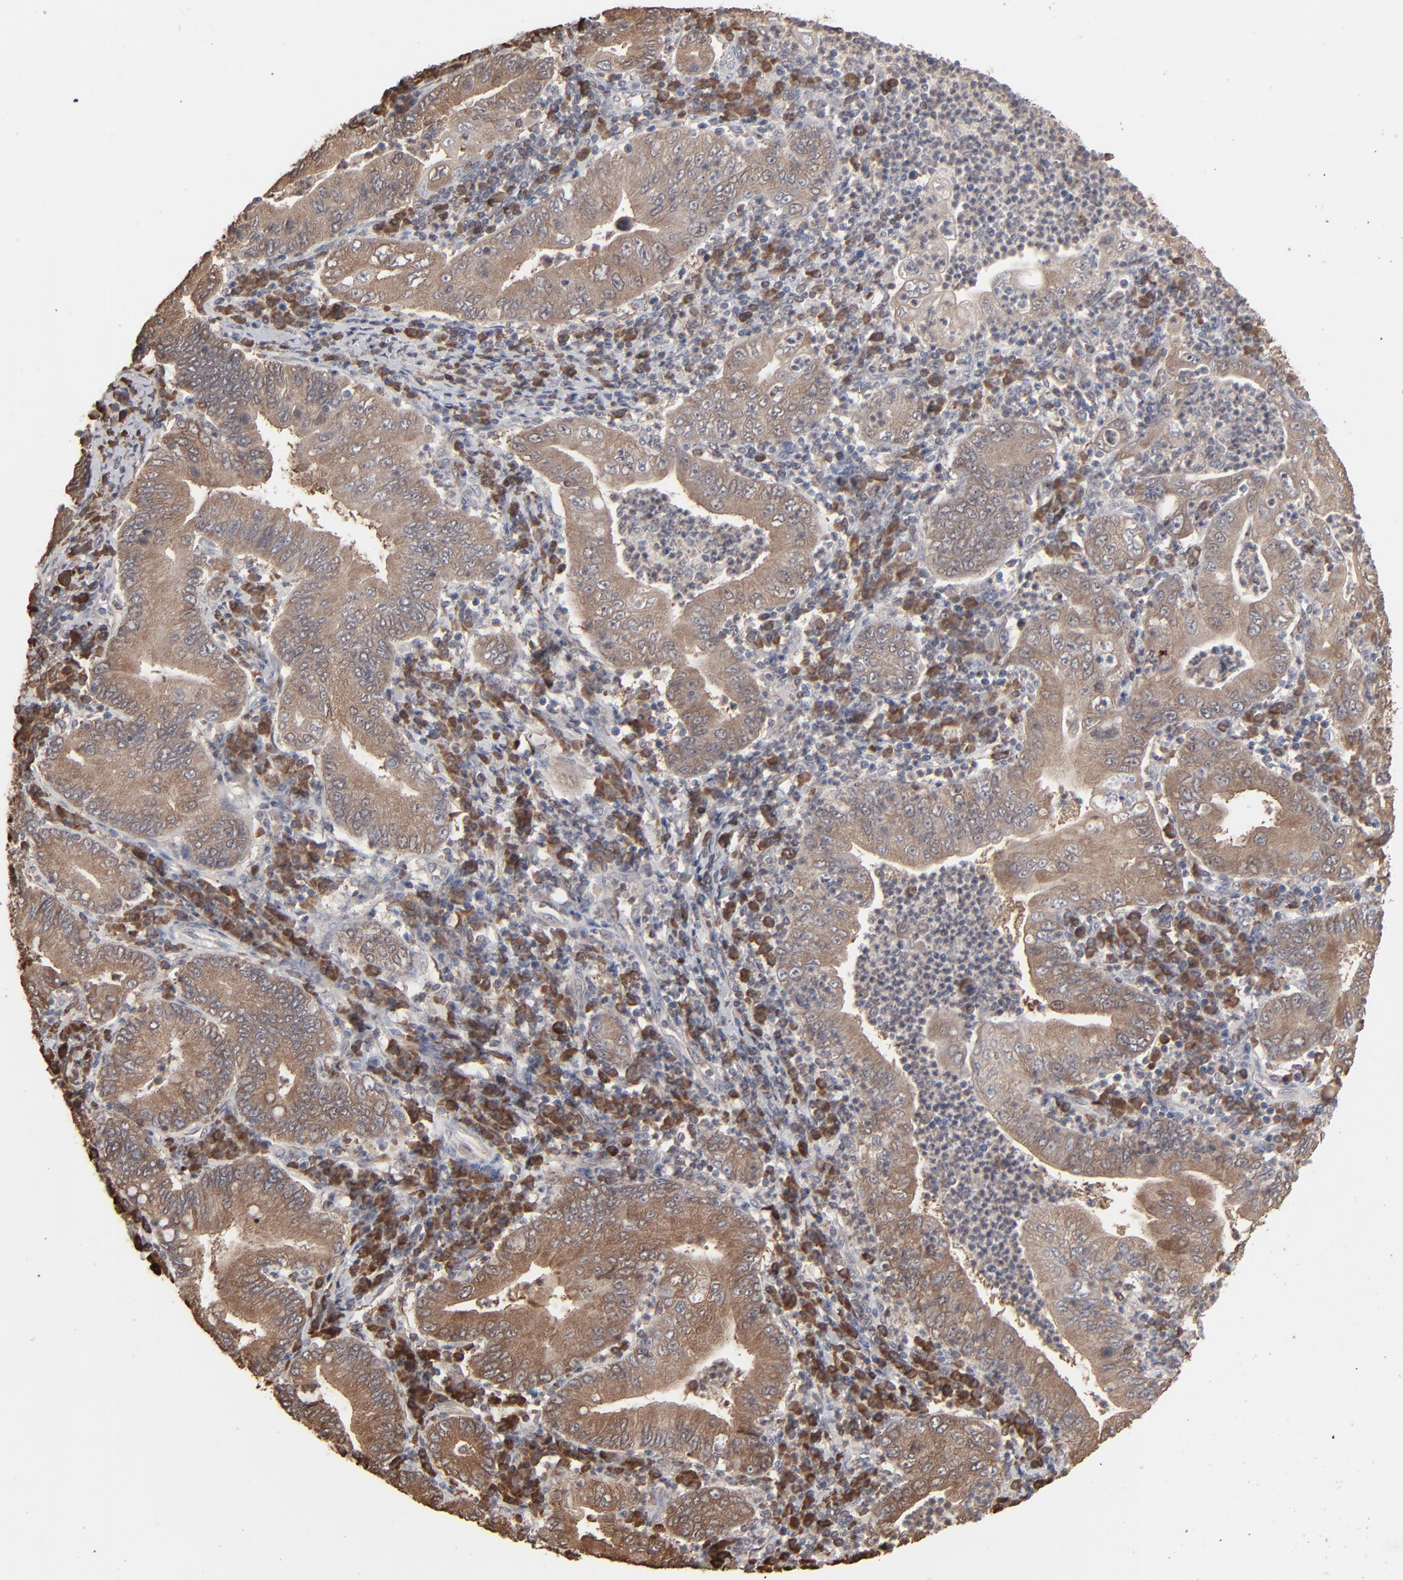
{"staining": {"intensity": "strong", "quantity": ">75%", "location": "cytoplasmic/membranous"}, "tissue": "stomach cancer", "cell_type": "Tumor cells", "image_type": "cancer", "snomed": [{"axis": "morphology", "description": "Normal tissue, NOS"}, {"axis": "morphology", "description": "Adenocarcinoma, NOS"}, {"axis": "topography", "description": "Esophagus"}, {"axis": "topography", "description": "Stomach, upper"}, {"axis": "topography", "description": "Peripheral nerve tissue"}], "caption": "A photomicrograph showing strong cytoplasmic/membranous expression in approximately >75% of tumor cells in stomach cancer (adenocarcinoma), as visualized by brown immunohistochemical staining.", "gene": "NME1-NME2", "patient": {"sex": "male", "age": 62}}